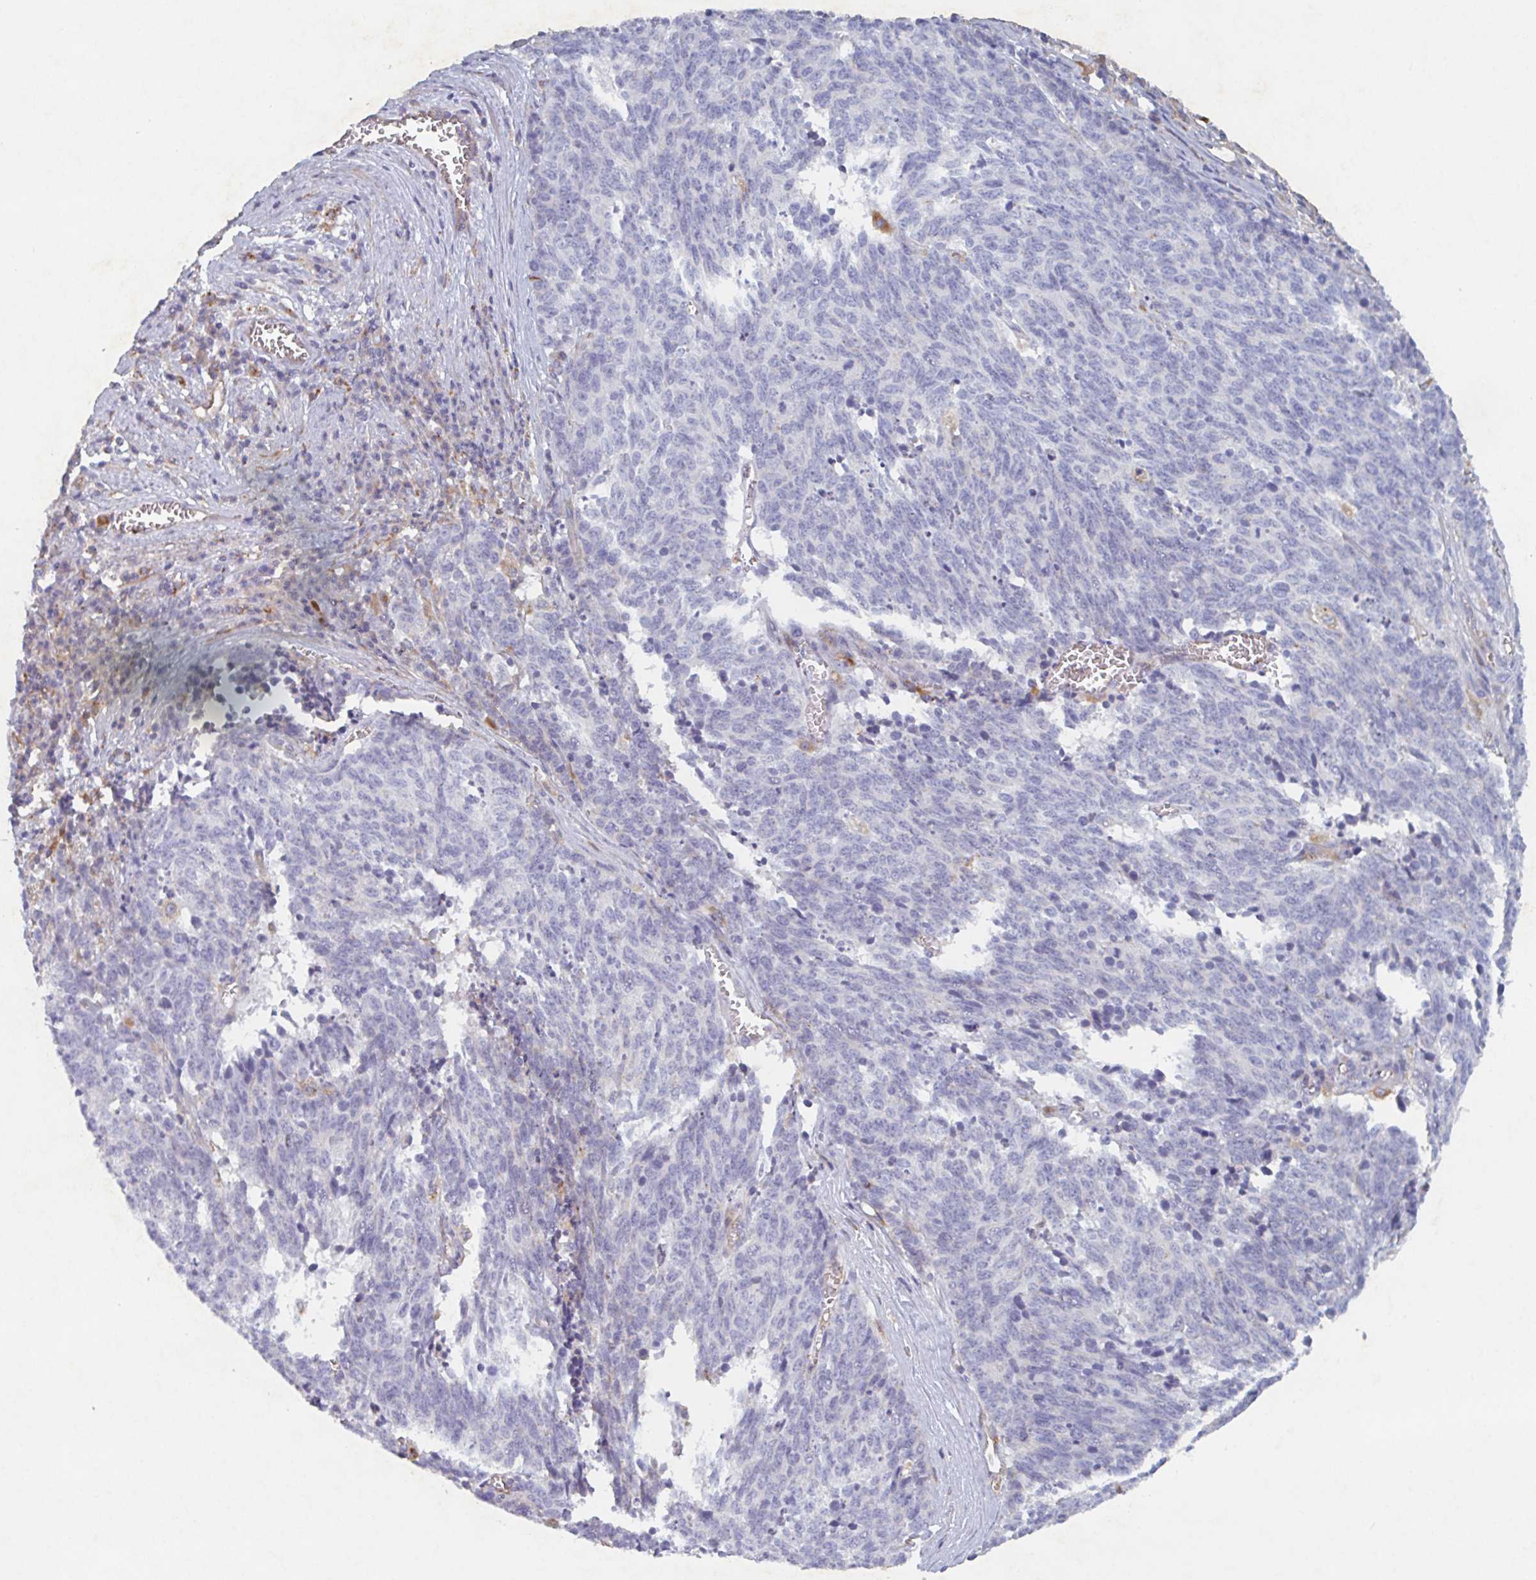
{"staining": {"intensity": "negative", "quantity": "none", "location": "none"}, "tissue": "cervical cancer", "cell_type": "Tumor cells", "image_type": "cancer", "snomed": [{"axis": "morphology", "description": "Squamous cell carcinoma, NOS"}, {"axis": "topography", "description": "Cervix"}], "caption": "This is an immunohistochemistry (IHC) histopathology image of cervical squamous cell carcinoma. There is no expression in tumor cells.", "gene": "MANBA", "patient": {"sex": "female", "age": 29}}